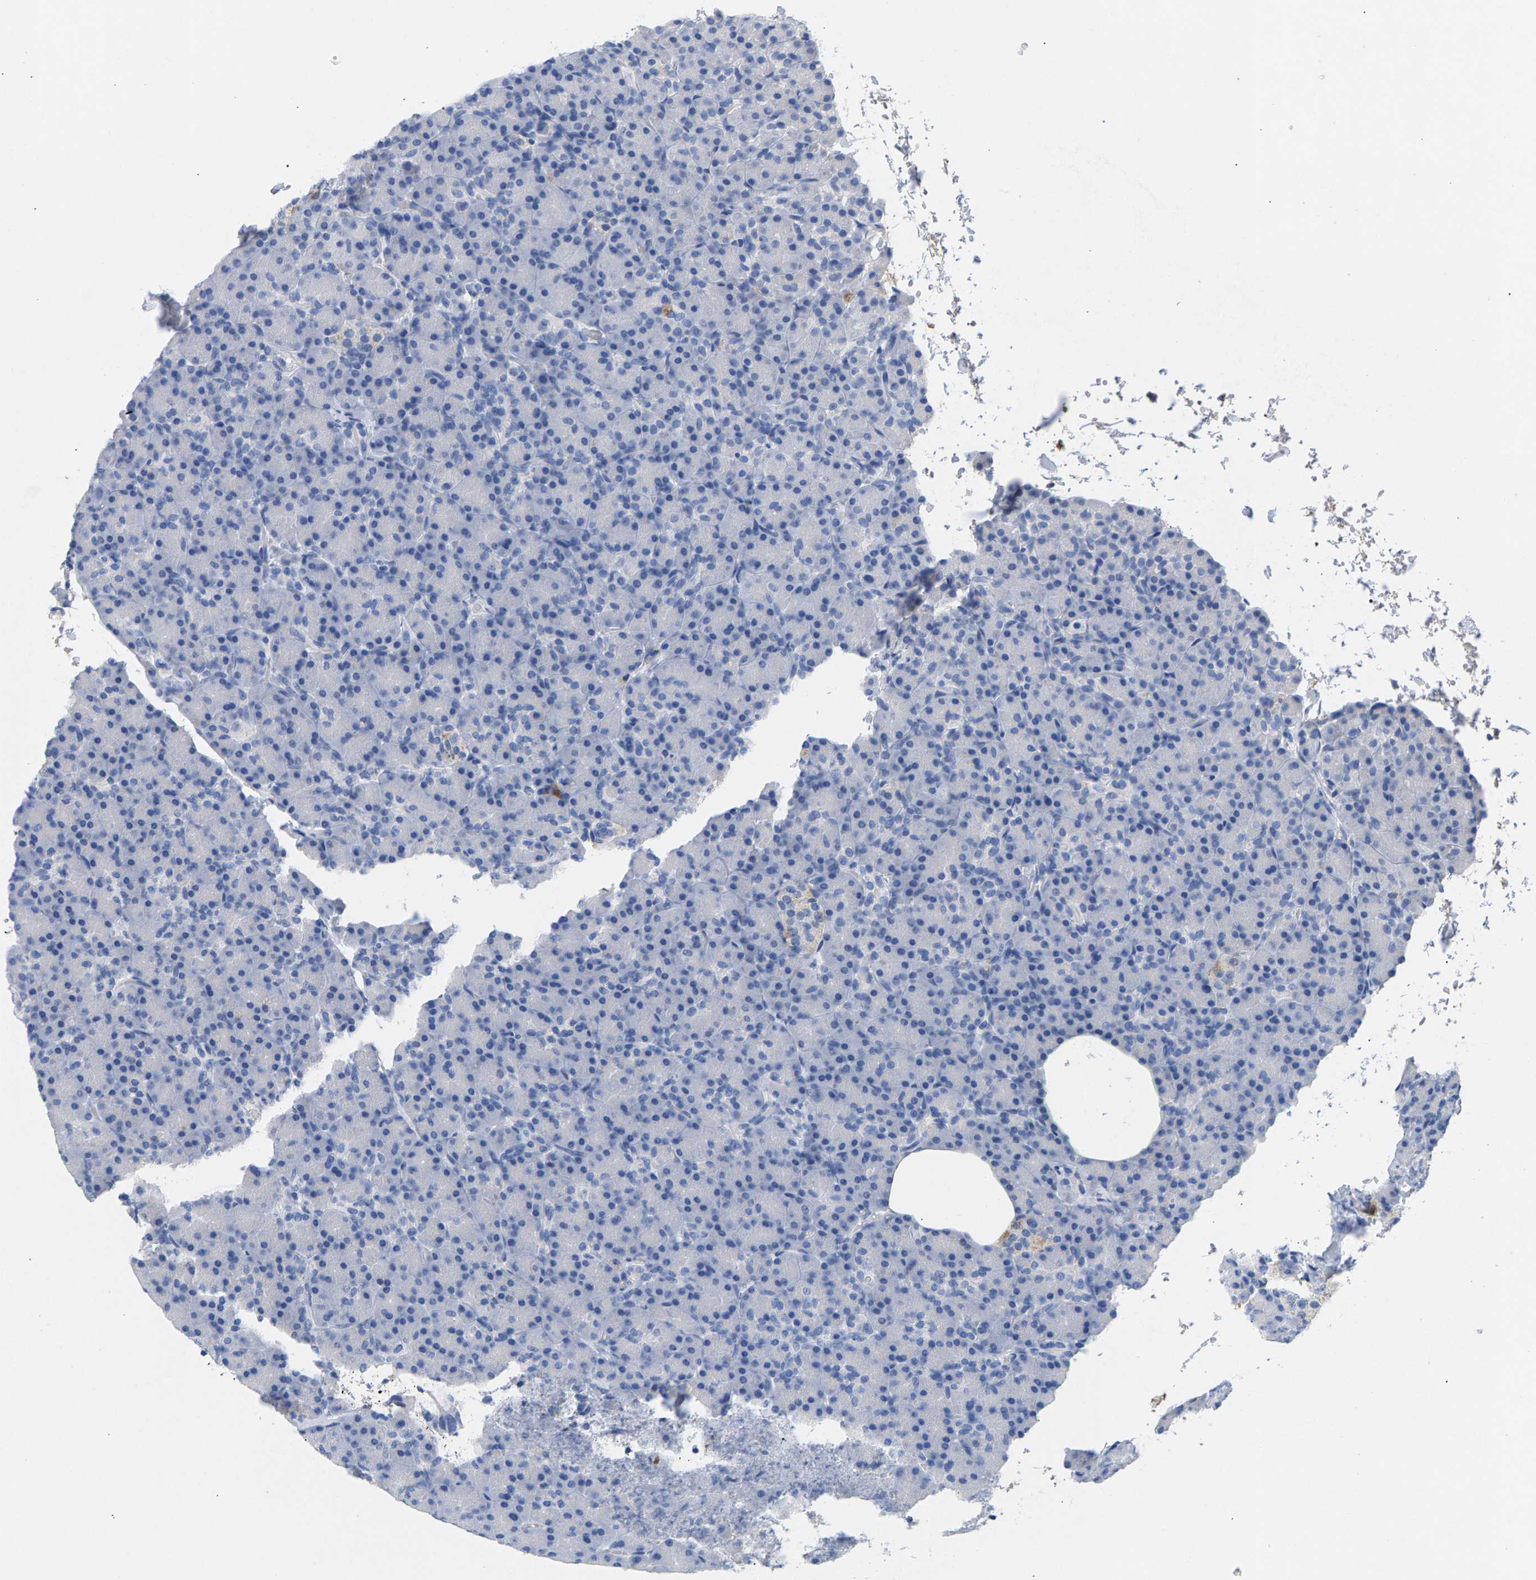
{"staining": {"intensity": "negative", "quantity": "none", "location": "none"}, "tissue": "pancreas", "cell_type": "Exocrine glandular cells", "image_type": "normal", "snomed": [{"axis": "morphology", "description": "Normal tissue, NOS"}, {"axis": "topography", "description": "Pancreas"}], "caption": "High magnification brightfield microscopy of unremarkable pancreas stained with DAB (brown) and counterstained with hematoxylin (blue): exocrine glandular cells show no significant positivity.", "gene": "APOH", "patient": {"sex": "female", "age": 43}}